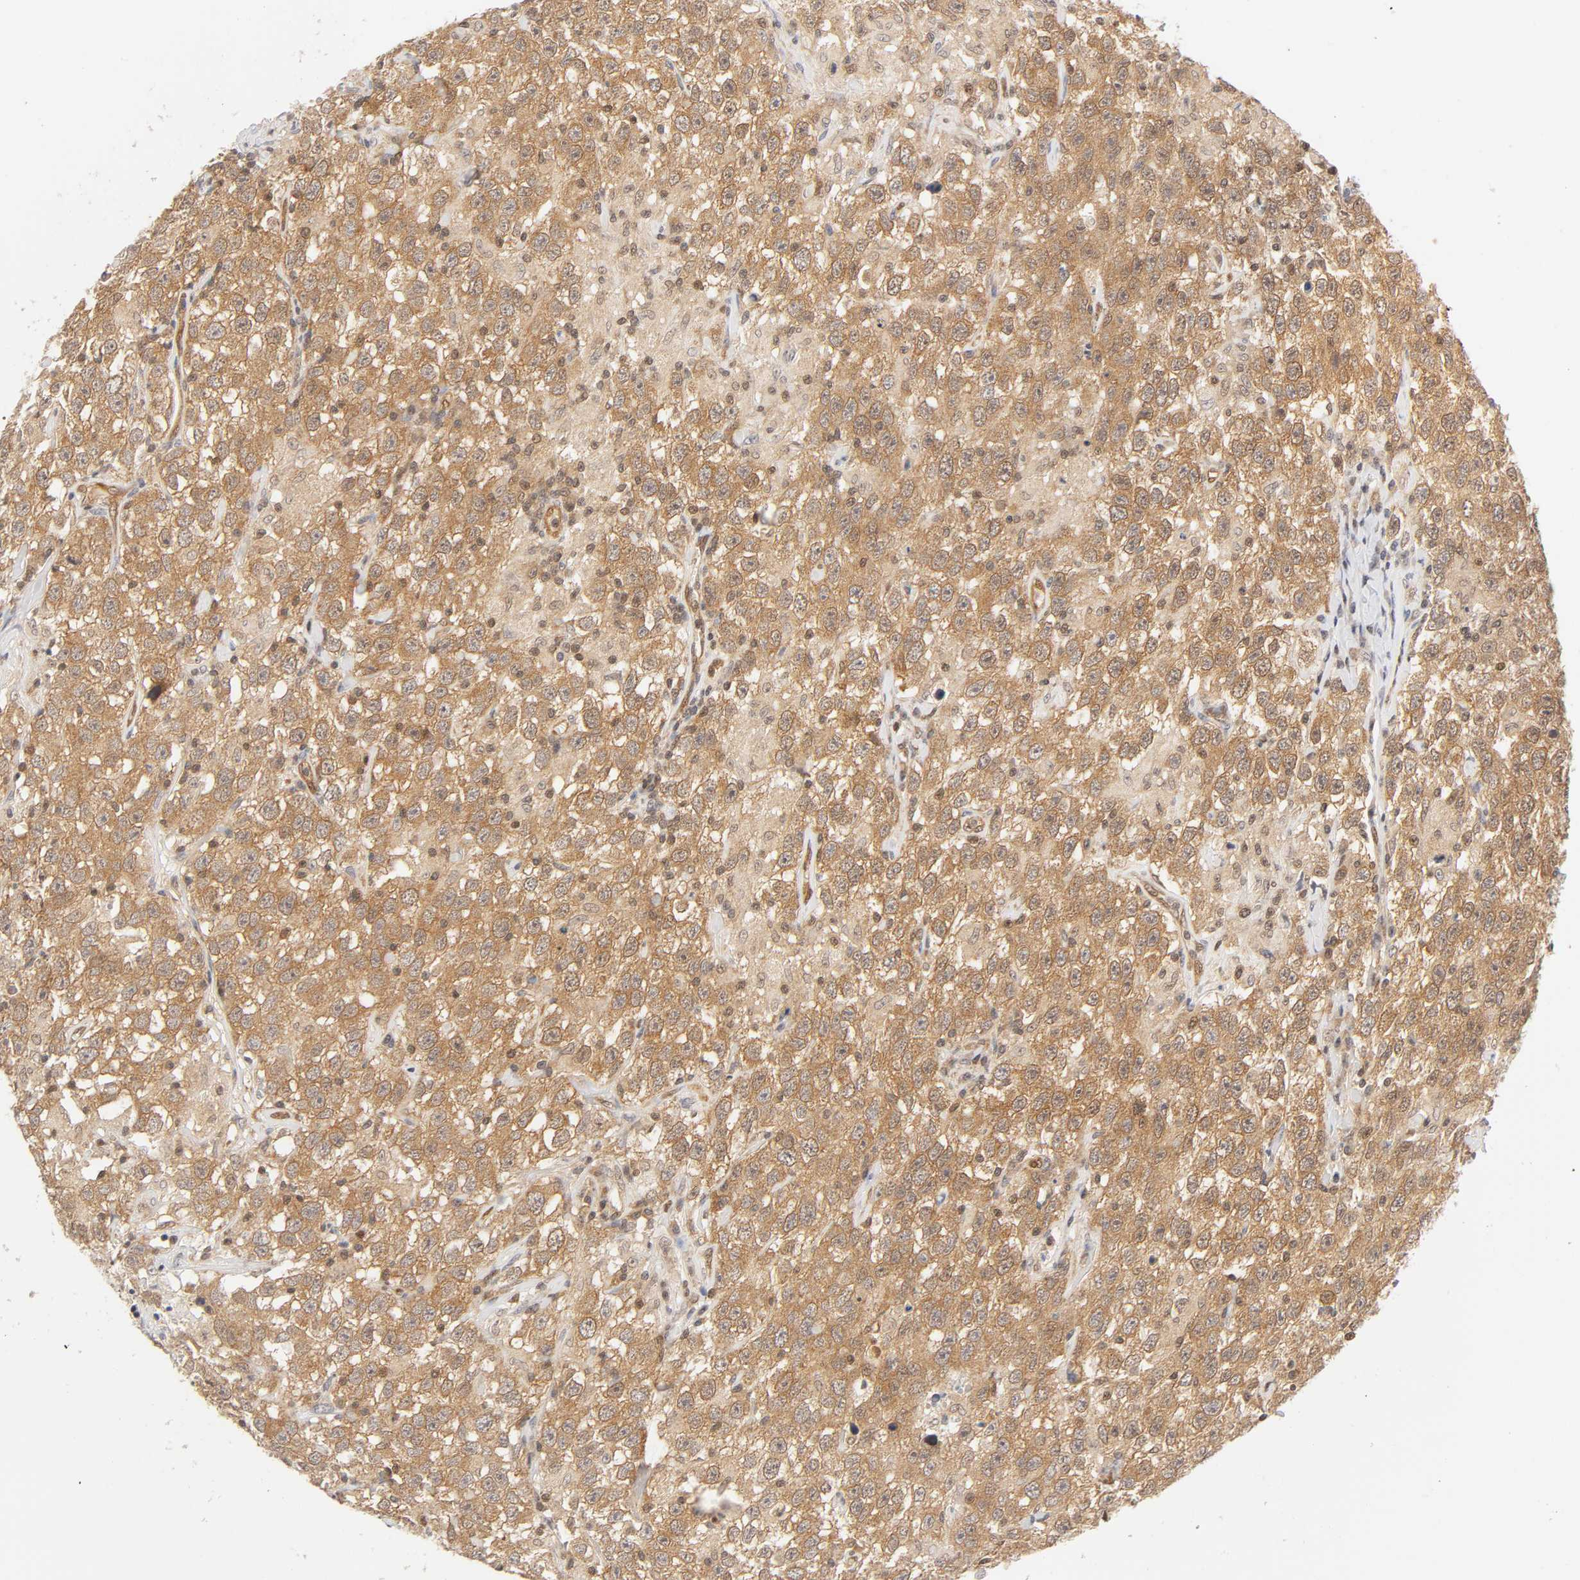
{"staining": {"intensity": "moderate", "quantity": ">75%", "location": "cytoplasmic/membranous,nuclear"}, "tissue": "testis cancer", "cell_type": "Tumor cells", "image_type": "cancer", "snomed": [{"axis": "morphology", "description": "Seminoma, NOS"}, {"axis": "topography", "description": "Testis"}], "caption": "High-magnification brightfield microscopy of testis cancer stained with DAB (brown) and counterstained with hematoxylin (blue). tumor cells exhibit moderate cytoplasmic/membranous and nuclear expression is seen in about>75% of cells.", "gene": "CDC37", "patient": {"sex": "male", "age": 41}}